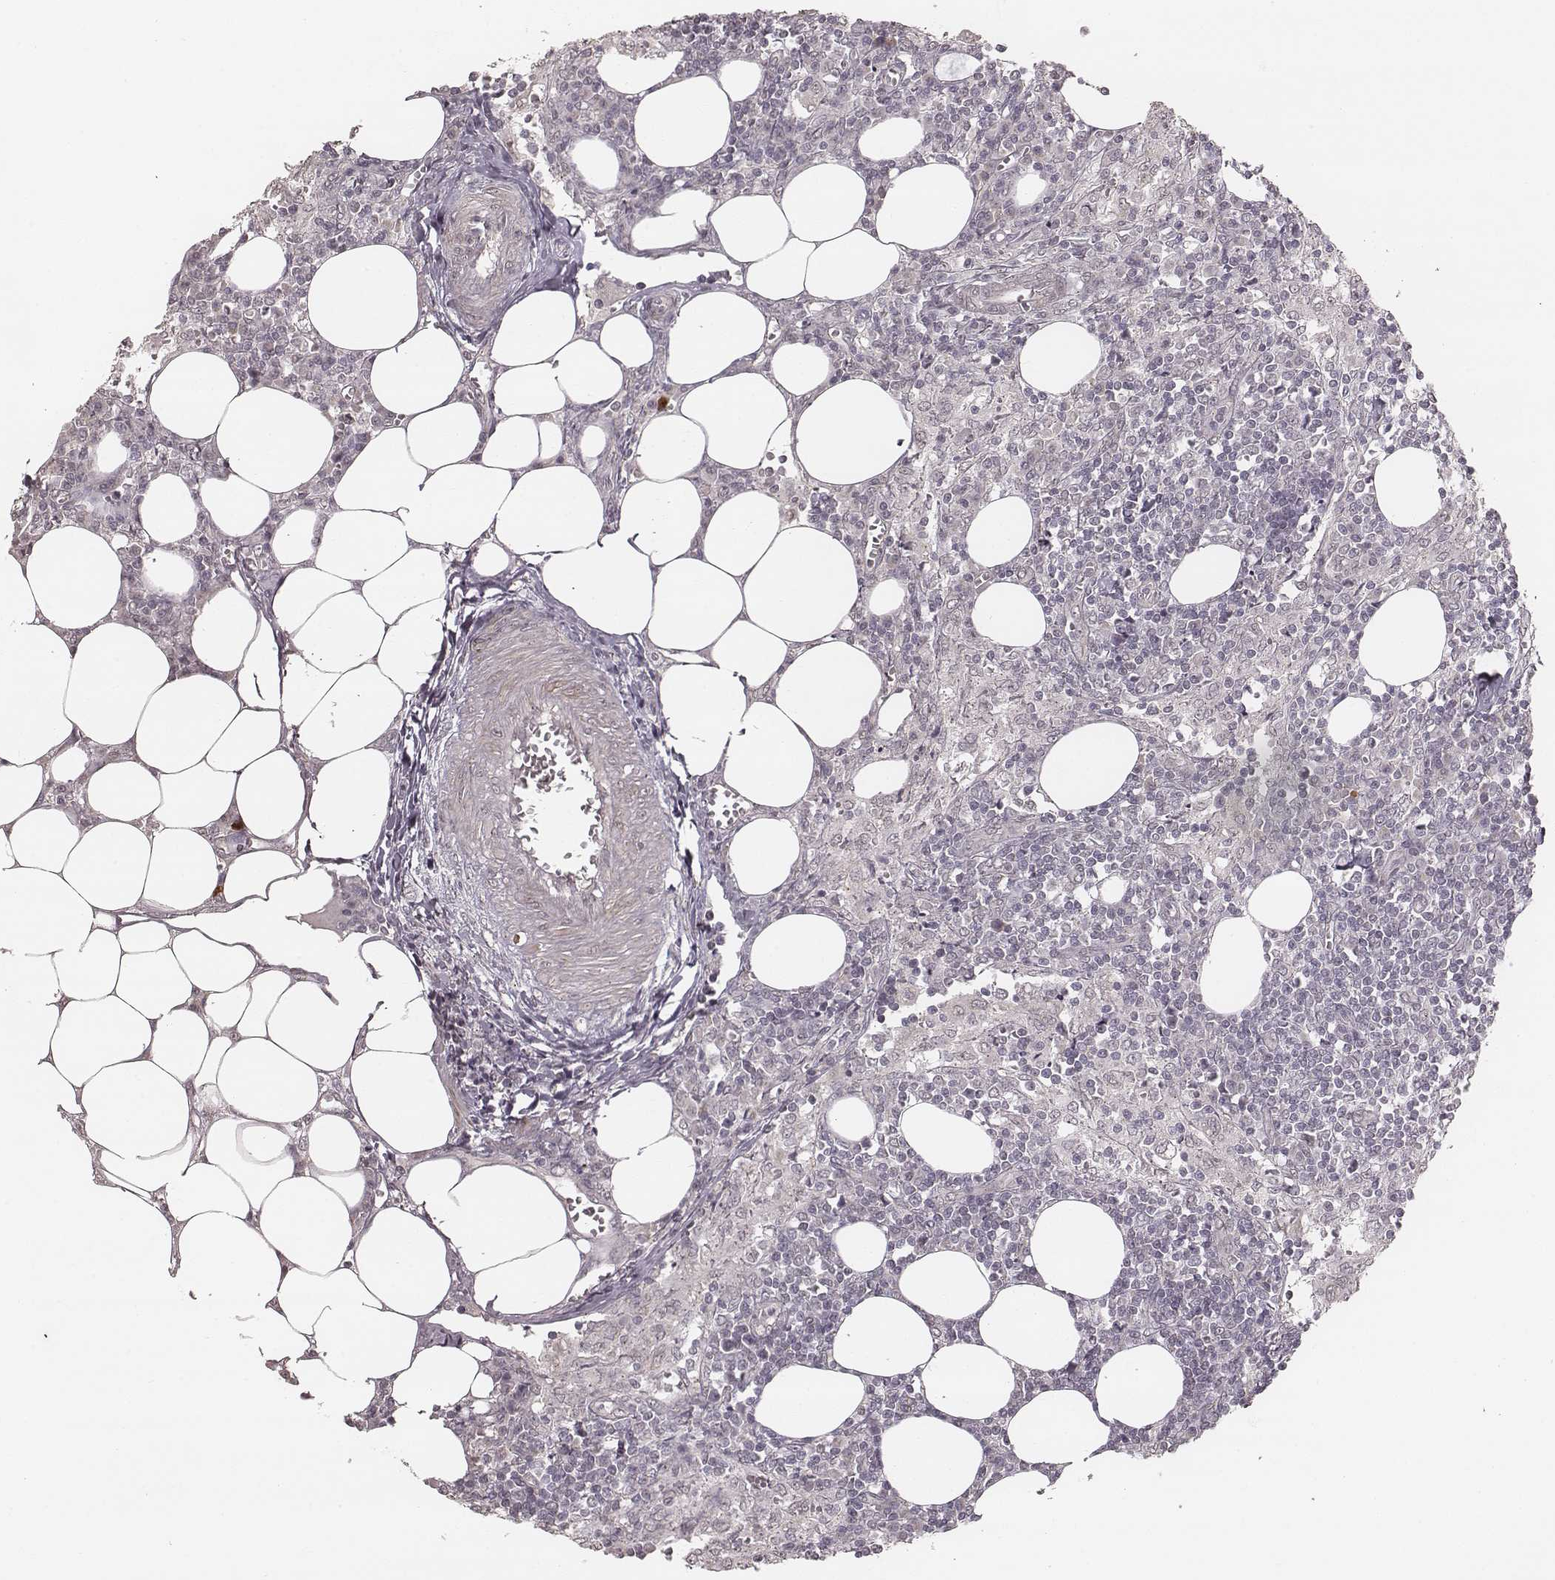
{"staining": {"intensity": "negative", "quantity": "none", "location": "none"}, "tissue": "lymph node", "cell_type": "Germinal center cells", "image_type": "normal", "snomed": [{"axis": "morphology", "description": "Normal tissue, NOS"}, {"axis": "topography", "description": "Lymph node"}], "caption": "This image is of benign lymph node stained with IHC to label a protein in brown with the nuclei are counter-stained blue. There is no positivity in germinal center cells. (DAB (3,3'-diaminobenzidine) immunohistochemistry (IHC), high magnification).", "gene": "SLC7A4", "patient": {"sex": "male", "age": 55}}